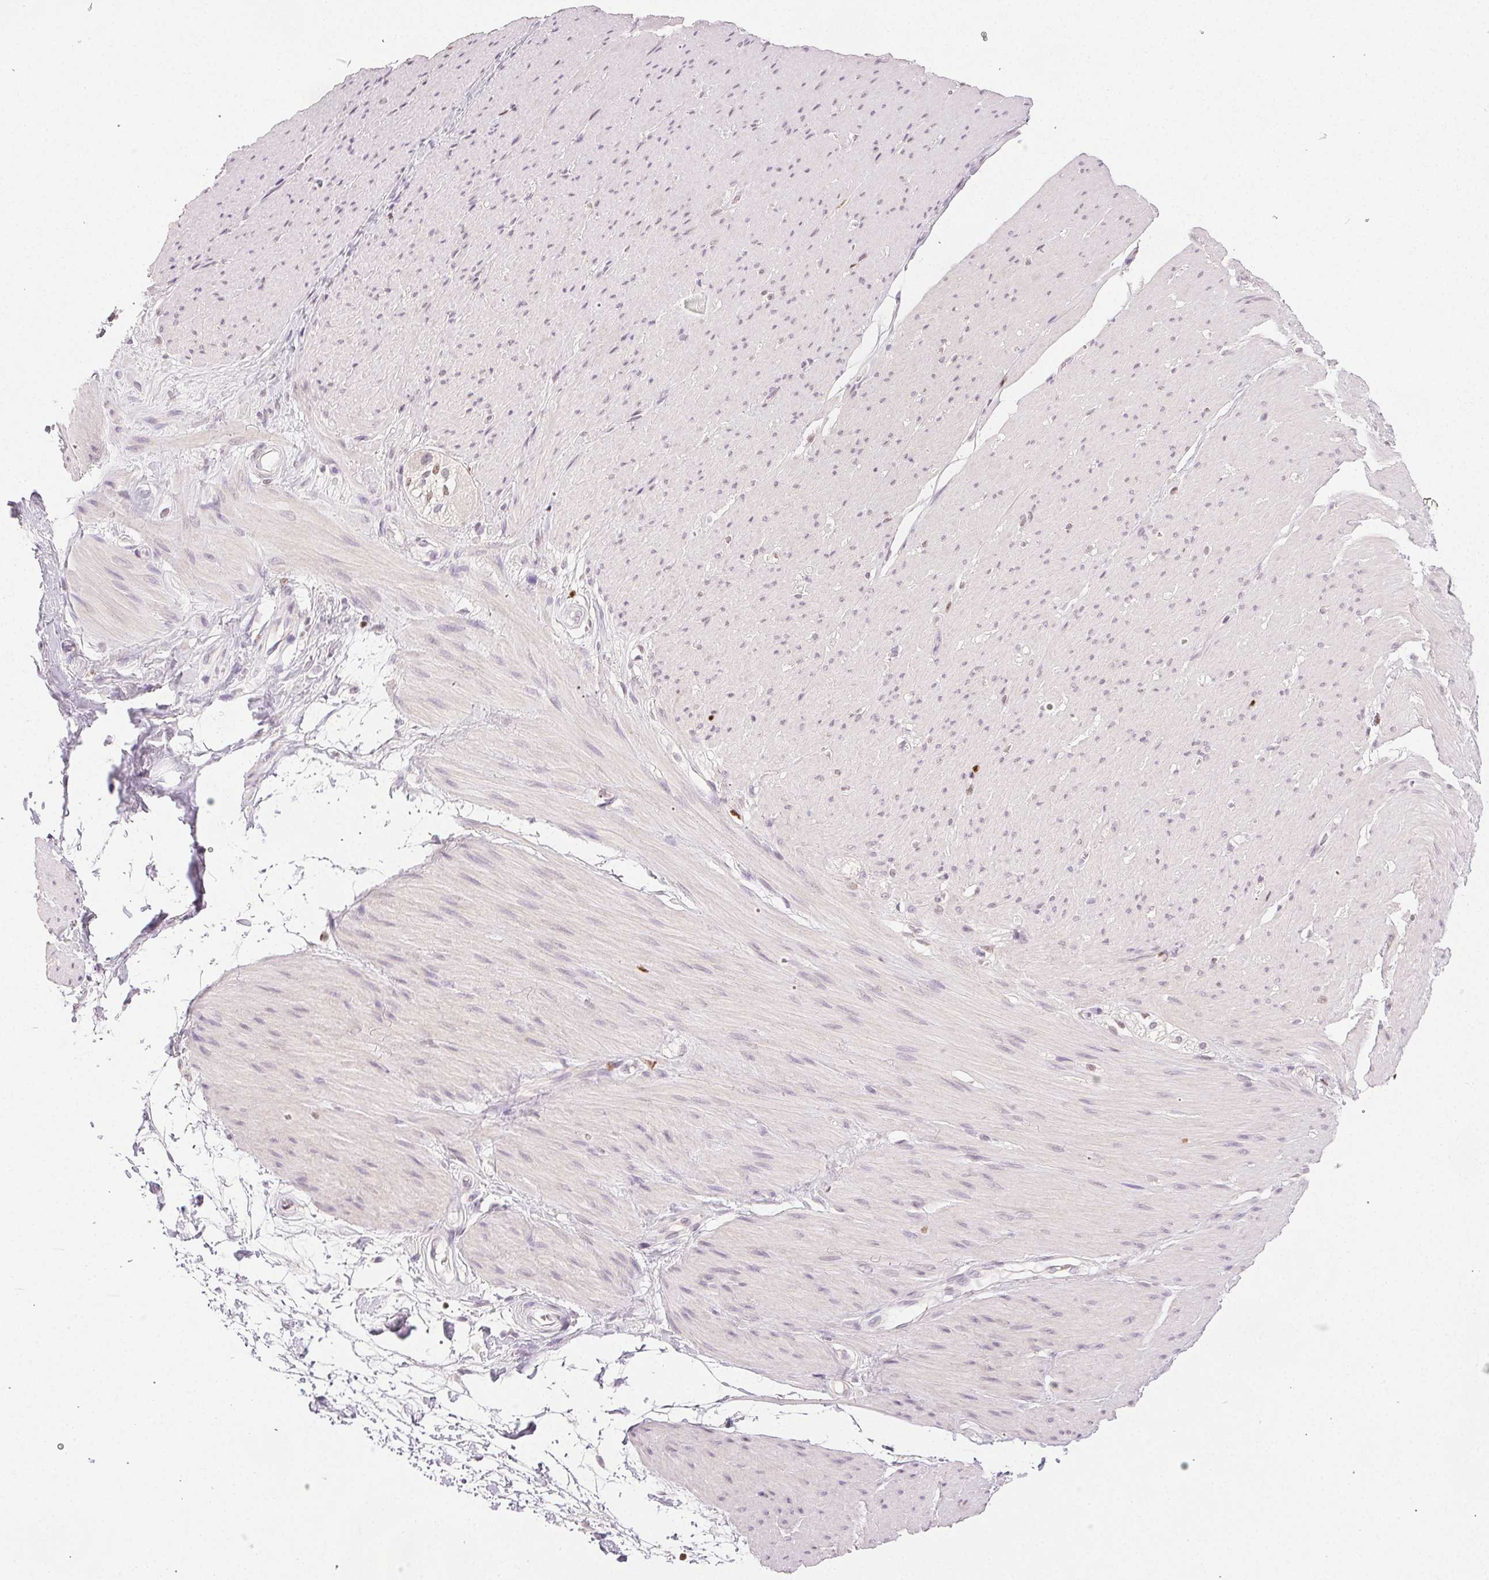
{"staining": {"intensity": "negative", "quantity": "none", "location": "none"}, "tissue": "smooth muscle", "cell_type": "Smooth muscle cells", "image_type": "normal", "snomed": [{"axis": "morphology", "description": "Normal tissue, NOS"}, {"axis": "topography", "description": "Smooth muscle"}, {"axis": "topography", "description": "Rectum"}], "caption": "Immunohistochemistry photomicrograph of benign smooth muscle: smooth muscle stained with DAB (3,3'-diaminobenzidine) demonstrates no significant protein expression in smooth muscle cells. The staining was performed using DAB to visualize the protein expression in brown, while the nuclei were stained in blue with hematoxylin (Magnification: 20x).", "gene": "RUNX2", "patient": {"sex": "male", "age": 53}}